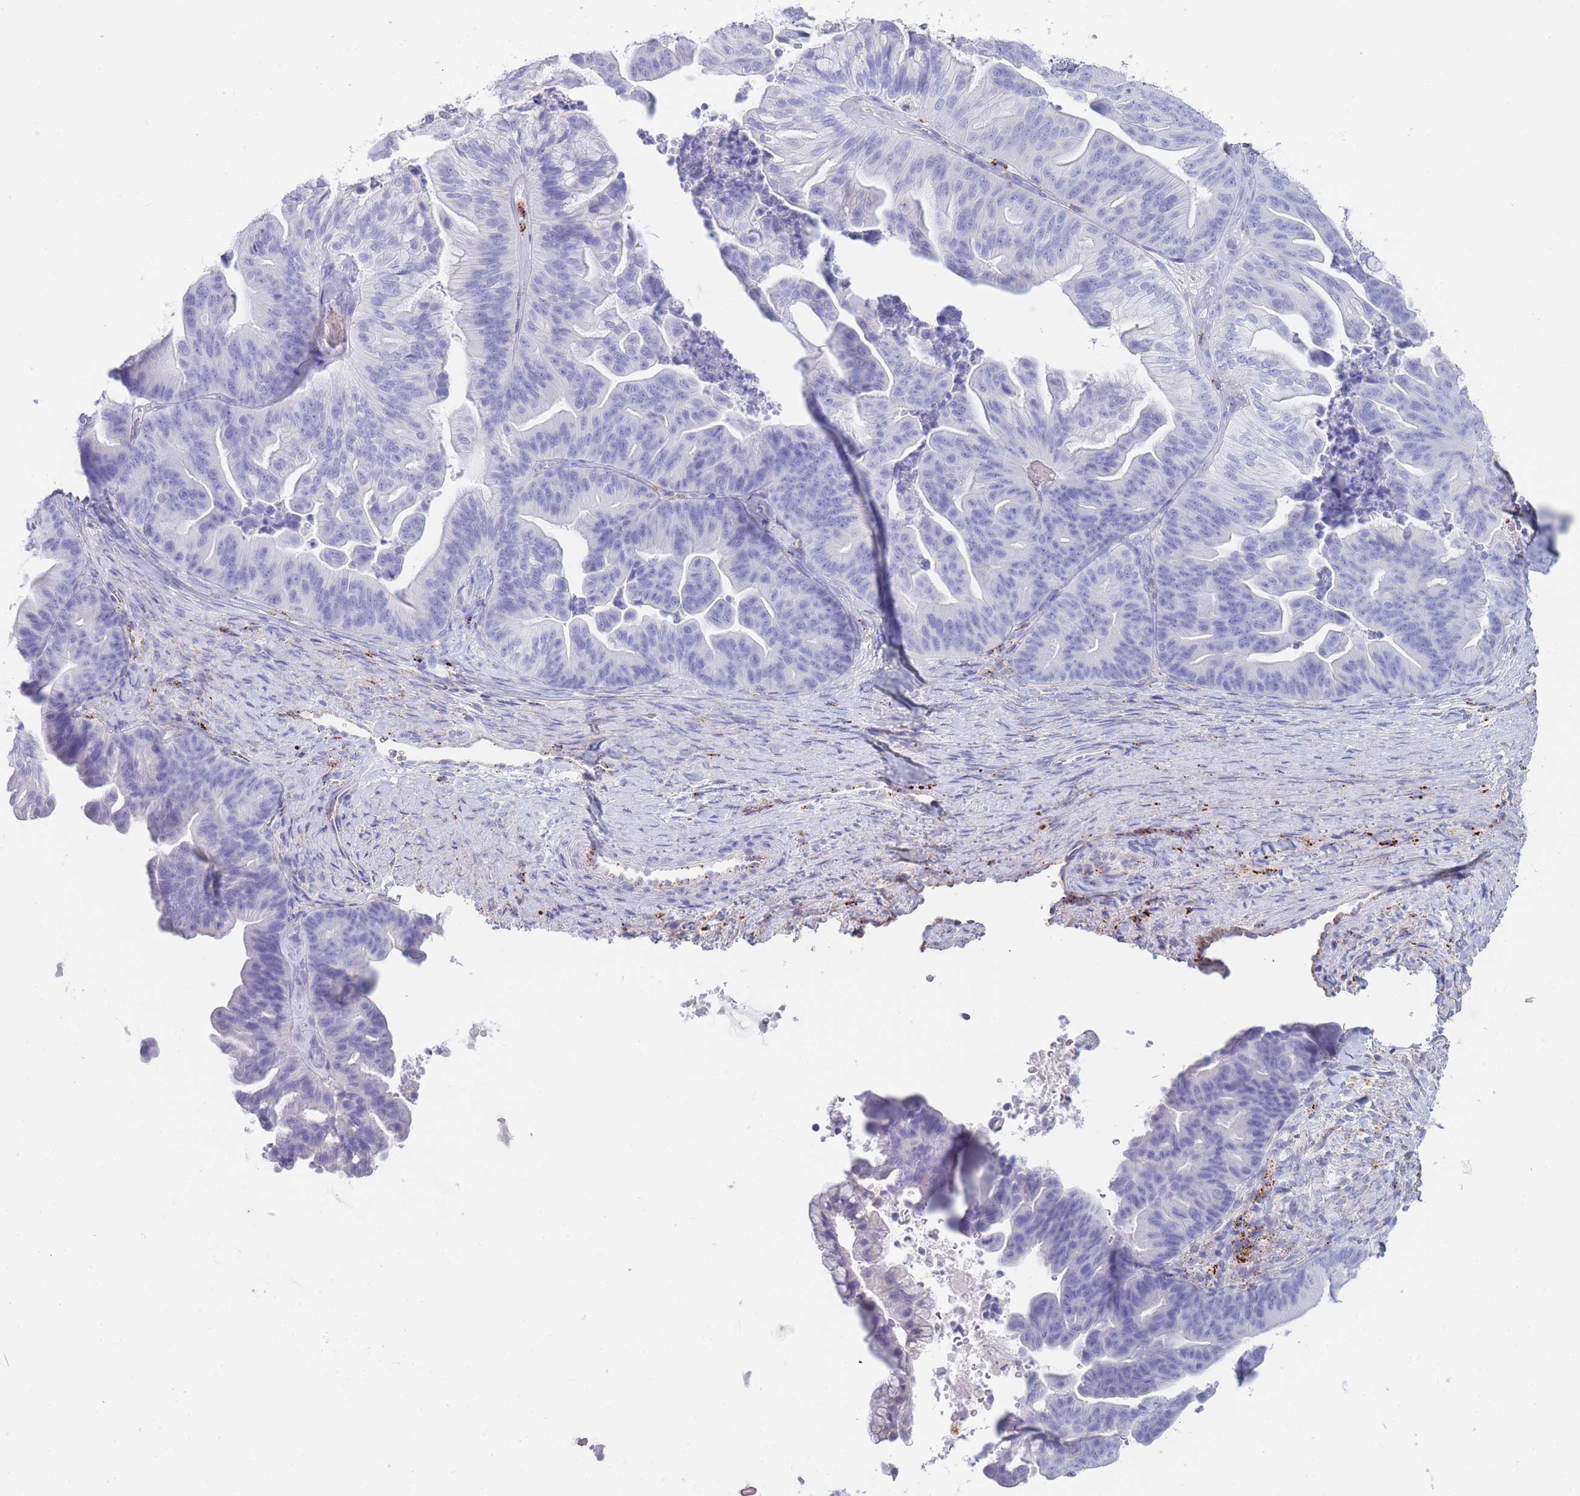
{"staining": {"intensity": "negative", "quantity": "none", "location": "none"}, "tissue": "ovarian cancer", "cell_type": "Tumor cells", "image_type": "cancer", "snomed": [{"axis": "morphology", "description": "Cystadenocarcinoma, mucinous, NOS"}, {"axis": "topography", "description": "Ovary"}], "caption": "Tumor cells are negative for brown protein staining in ovarian cancer.", "gene": "GAA", "patient": {"sex": "female", "age": 67}}